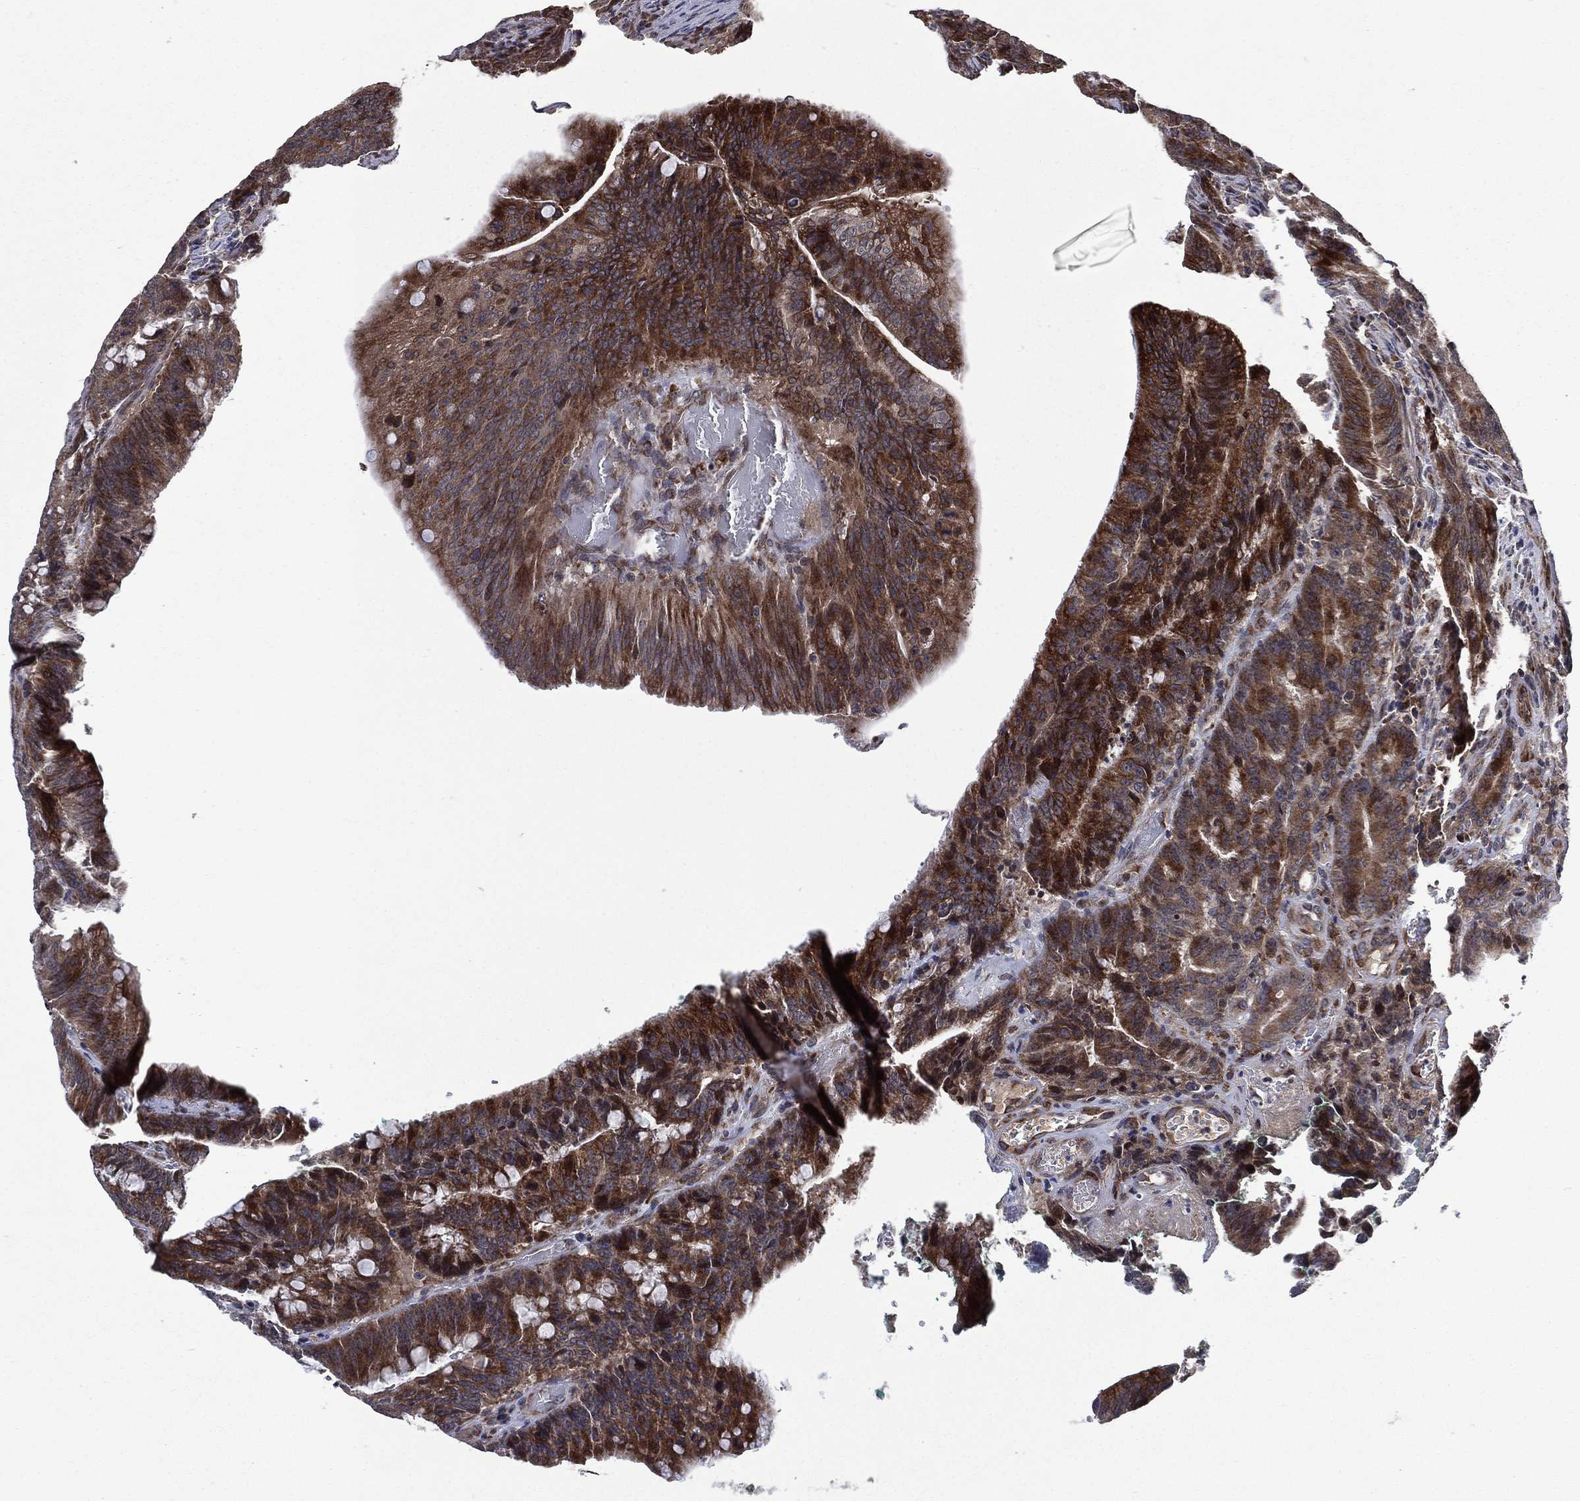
{"staining": {"intensity": "strong", "quantity": "25%-75%", "location": "cytoplasmic/membranous"}, "tissue": "colorectal cancer", "cell_type": "Tumor cells", "image_type": "cancer", "snomed": [{"axis": "morphology", "description": "Adenocarcinoma, NOS"}, {"axis": "topography", "description": "Colon"}], "caption": "Colorectal cancer stained with a protein marker shows strong staining in tumor cells.", "gene": "RAB11FIP4", "patient": {"sex": "female", "age": 87}}